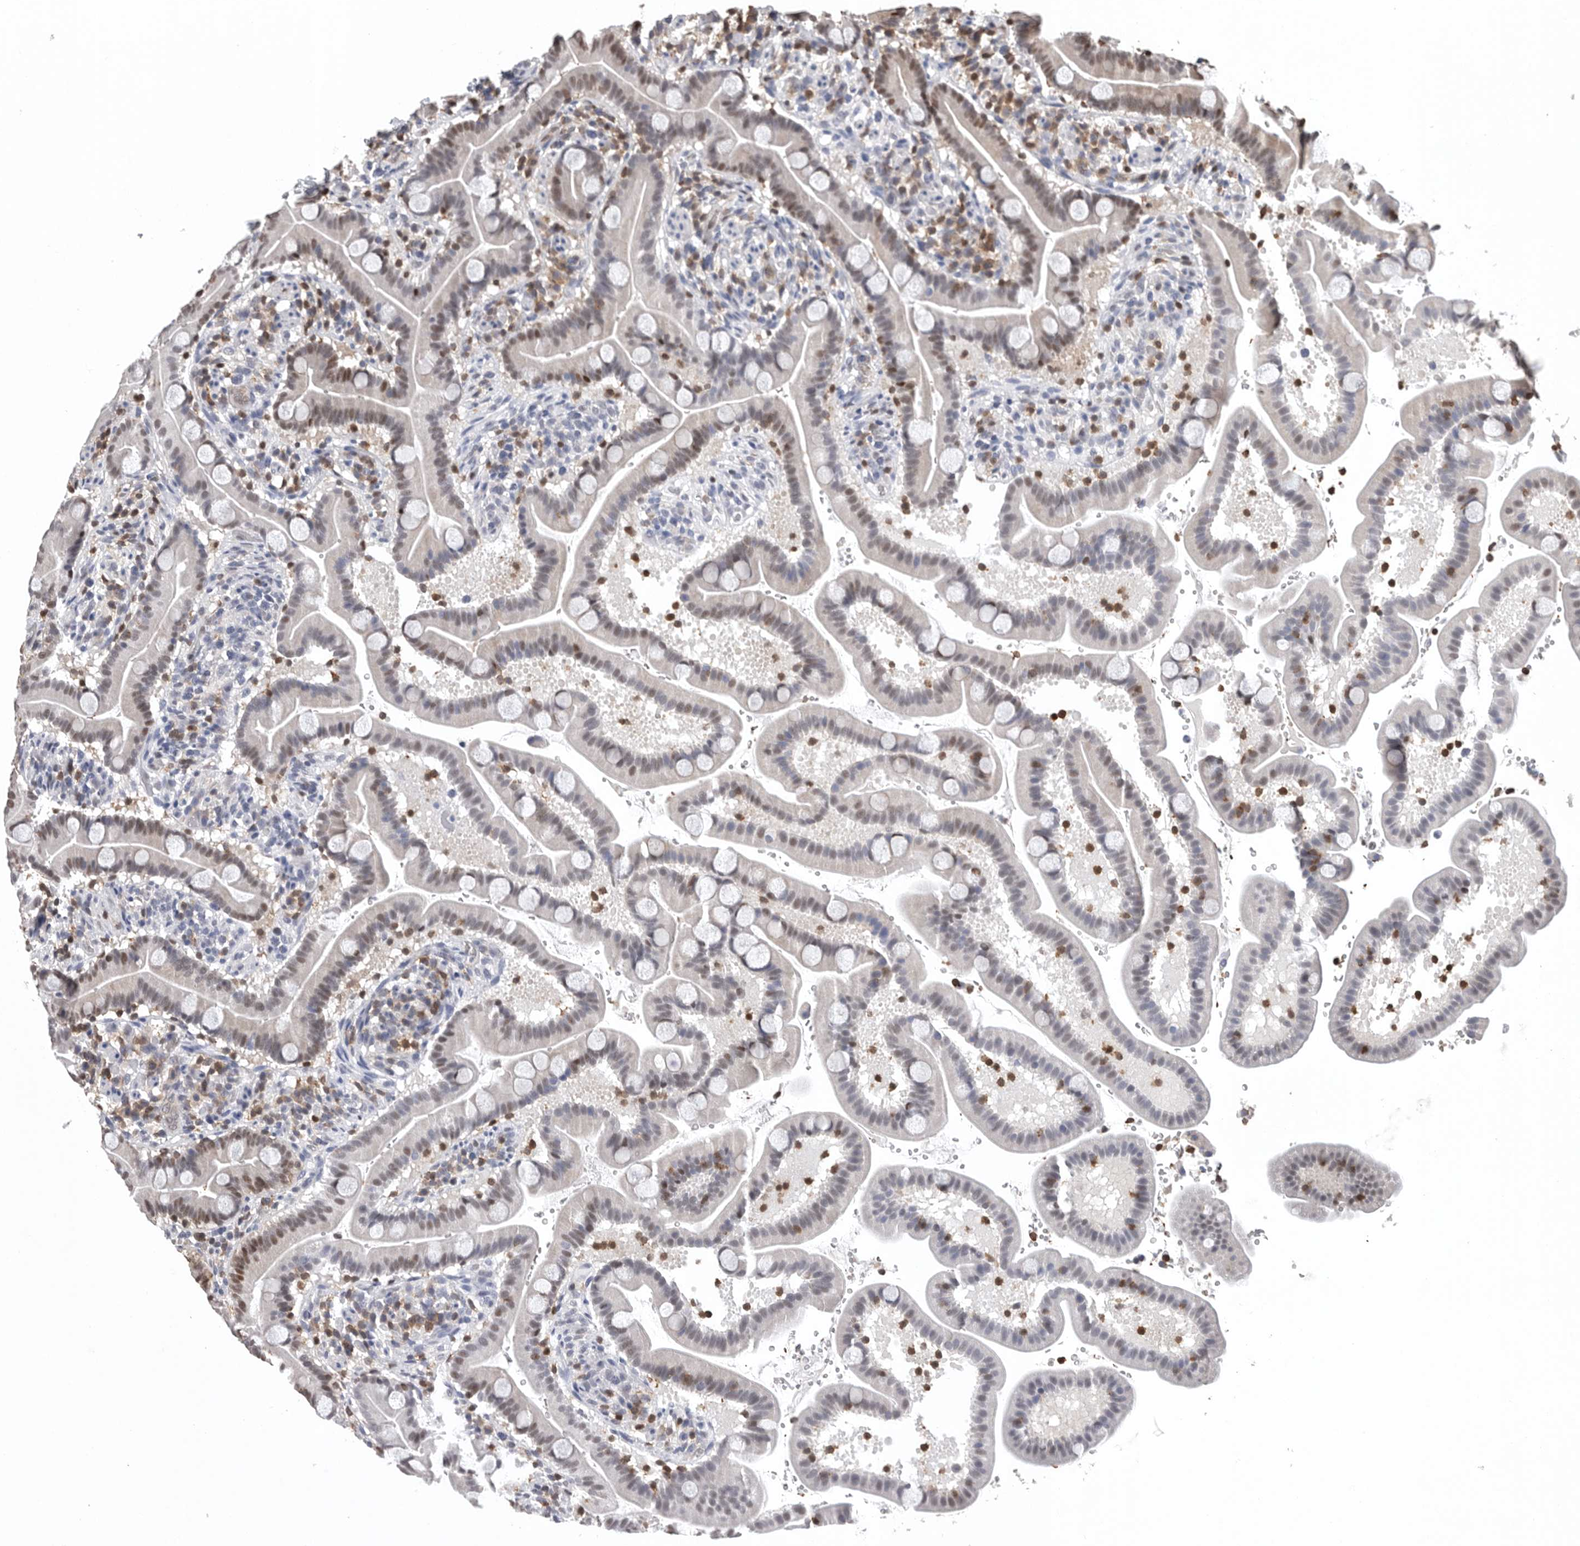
{"staining": {"intensity": "moderate", "quantity": "25%-75%", "location": "cytoplasmic/membranous,nuclear"}, "tissue": "duodenum", "cell_type": "Glandular cells", "image_type": "normal", "snomed": [{"axis": "morphology", "description": "Normal tissue, NOS"}, {"axis": "topography", "description": "Duodenum"}], "caption": "DAB immunohistochemical staining of unremarkable duodenum displays moderate cytoplasmic/membranous,nuclear protein expression in about 25%-75% of glandular cells. The staining is performed using DAB brown chromogen to label protein expression. The nuclei are counter-stained blue using hematoxylin.", "gene": "PDCD4", "patient": {"sex": "male", "age": 54}}